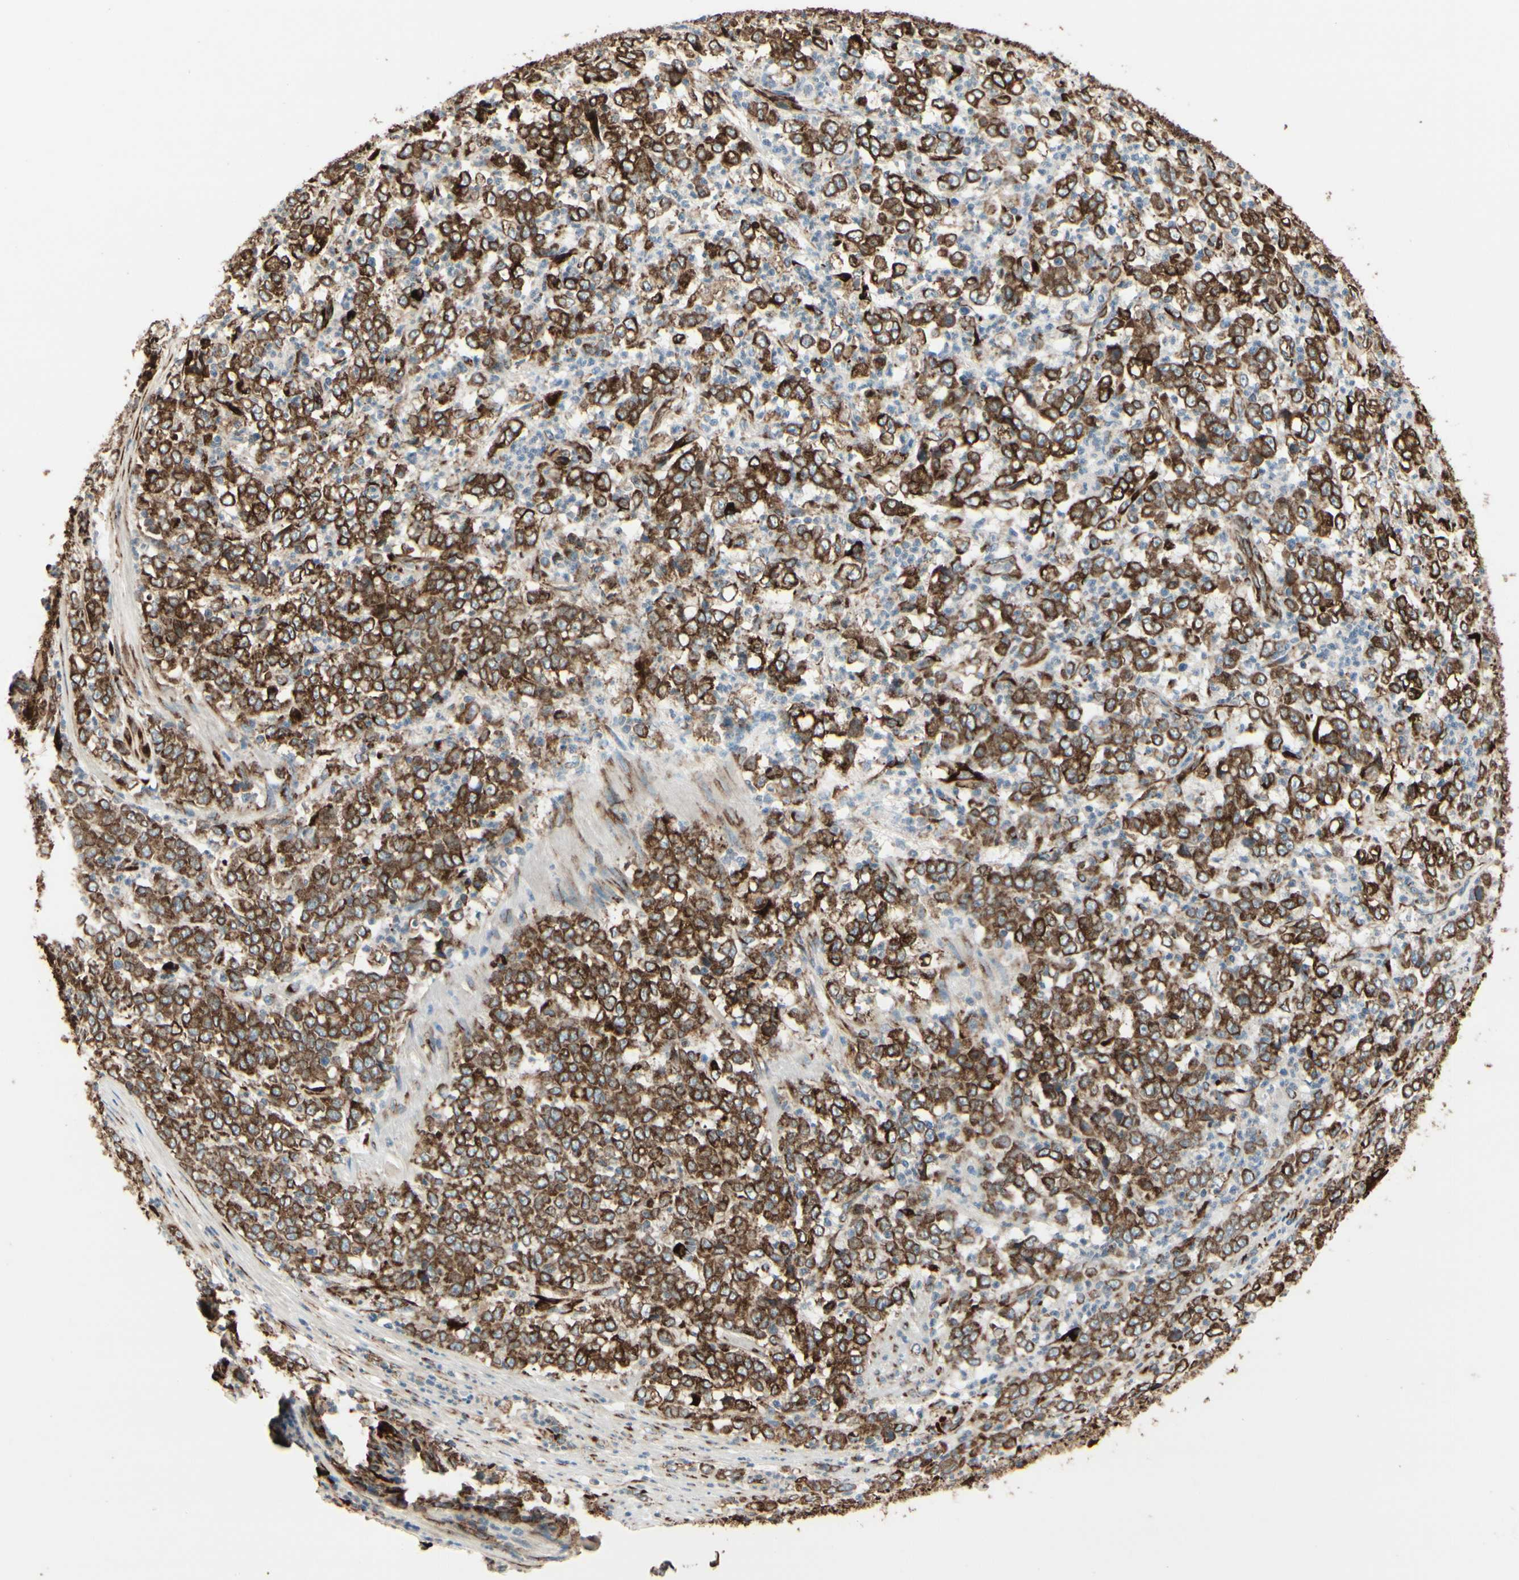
{"staining": {"intensity": "strong", "quantity": ">75%", "location": "cytoplasmic/membranous"}, "tissue": "stomach cancer", "cell_type": "Tumor cells", "image_type": "cancer", "snomed": [{"axis": "morphology", "description": "Adenocarcinoma, NOS"}, {"axis": "topography", "description": "Stomach, lower"}], "caption": "Adenocarcinoma (stomach) tissue exhibits strong cytoplasmic/membranous positivity in approximately >75% of tumor cells Immunohistochemistry (ihc) stains the protein in brown and the nuclei are stained blue.", "gene": "RRBP1", "patient": {"sex": "female", "age": 71}}